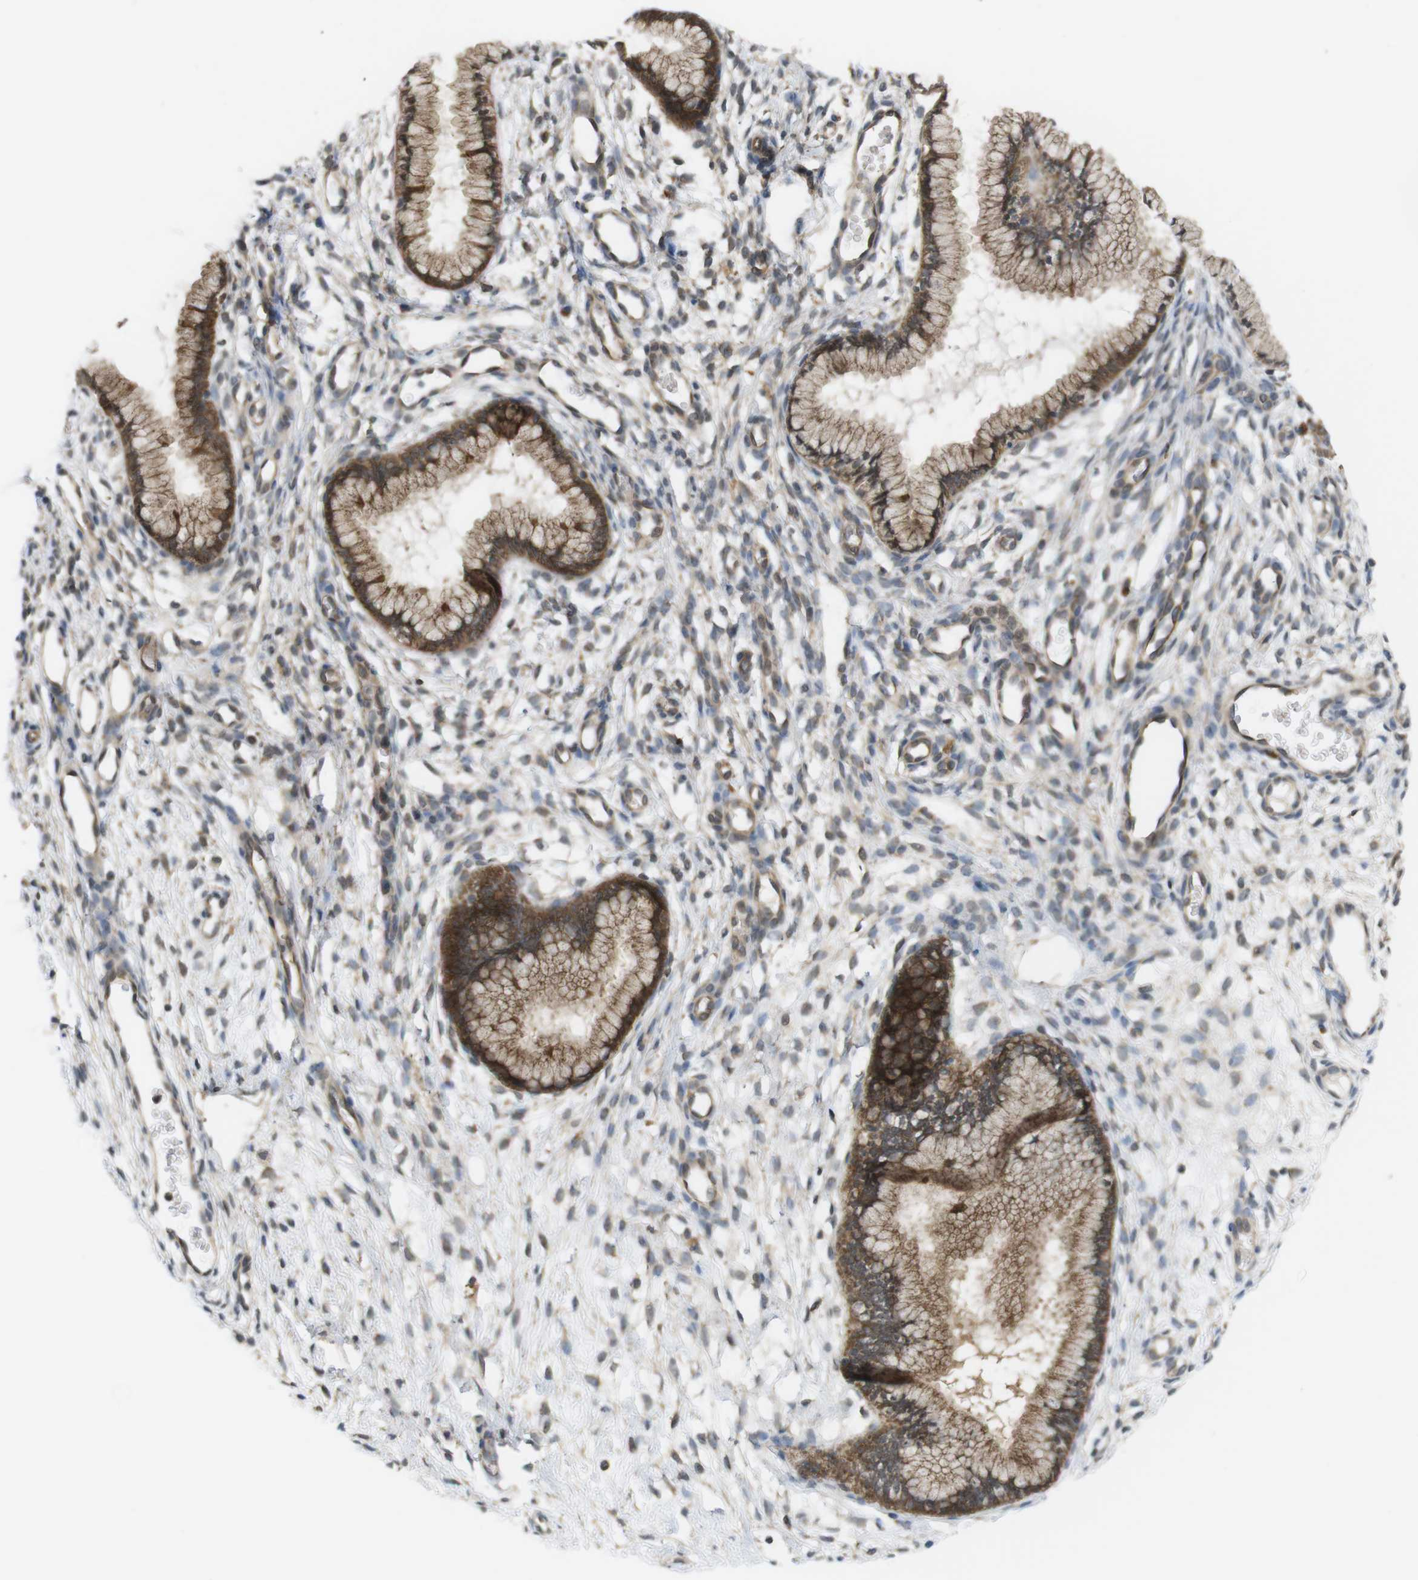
{"staining": {"intensity": "strong", "quantity": ">75%", "location": "cytoplasmic/membranous"}, "tissue": "cervix", "cell_type": "Glandular cells", "image_type": "normal", "snomed": [{"axis": "morphology", "description": "Normal tissue, NOS"}, {"axis": "topography", "description": "Cervix"}], "caption": "Human cervix stained with a brown dye demonstrates strong cytoplasmic/membranous positive expression in about >75% of glandular cells.", "gene": "RNF130", "patient": {"sex": "female", "age": 65}}